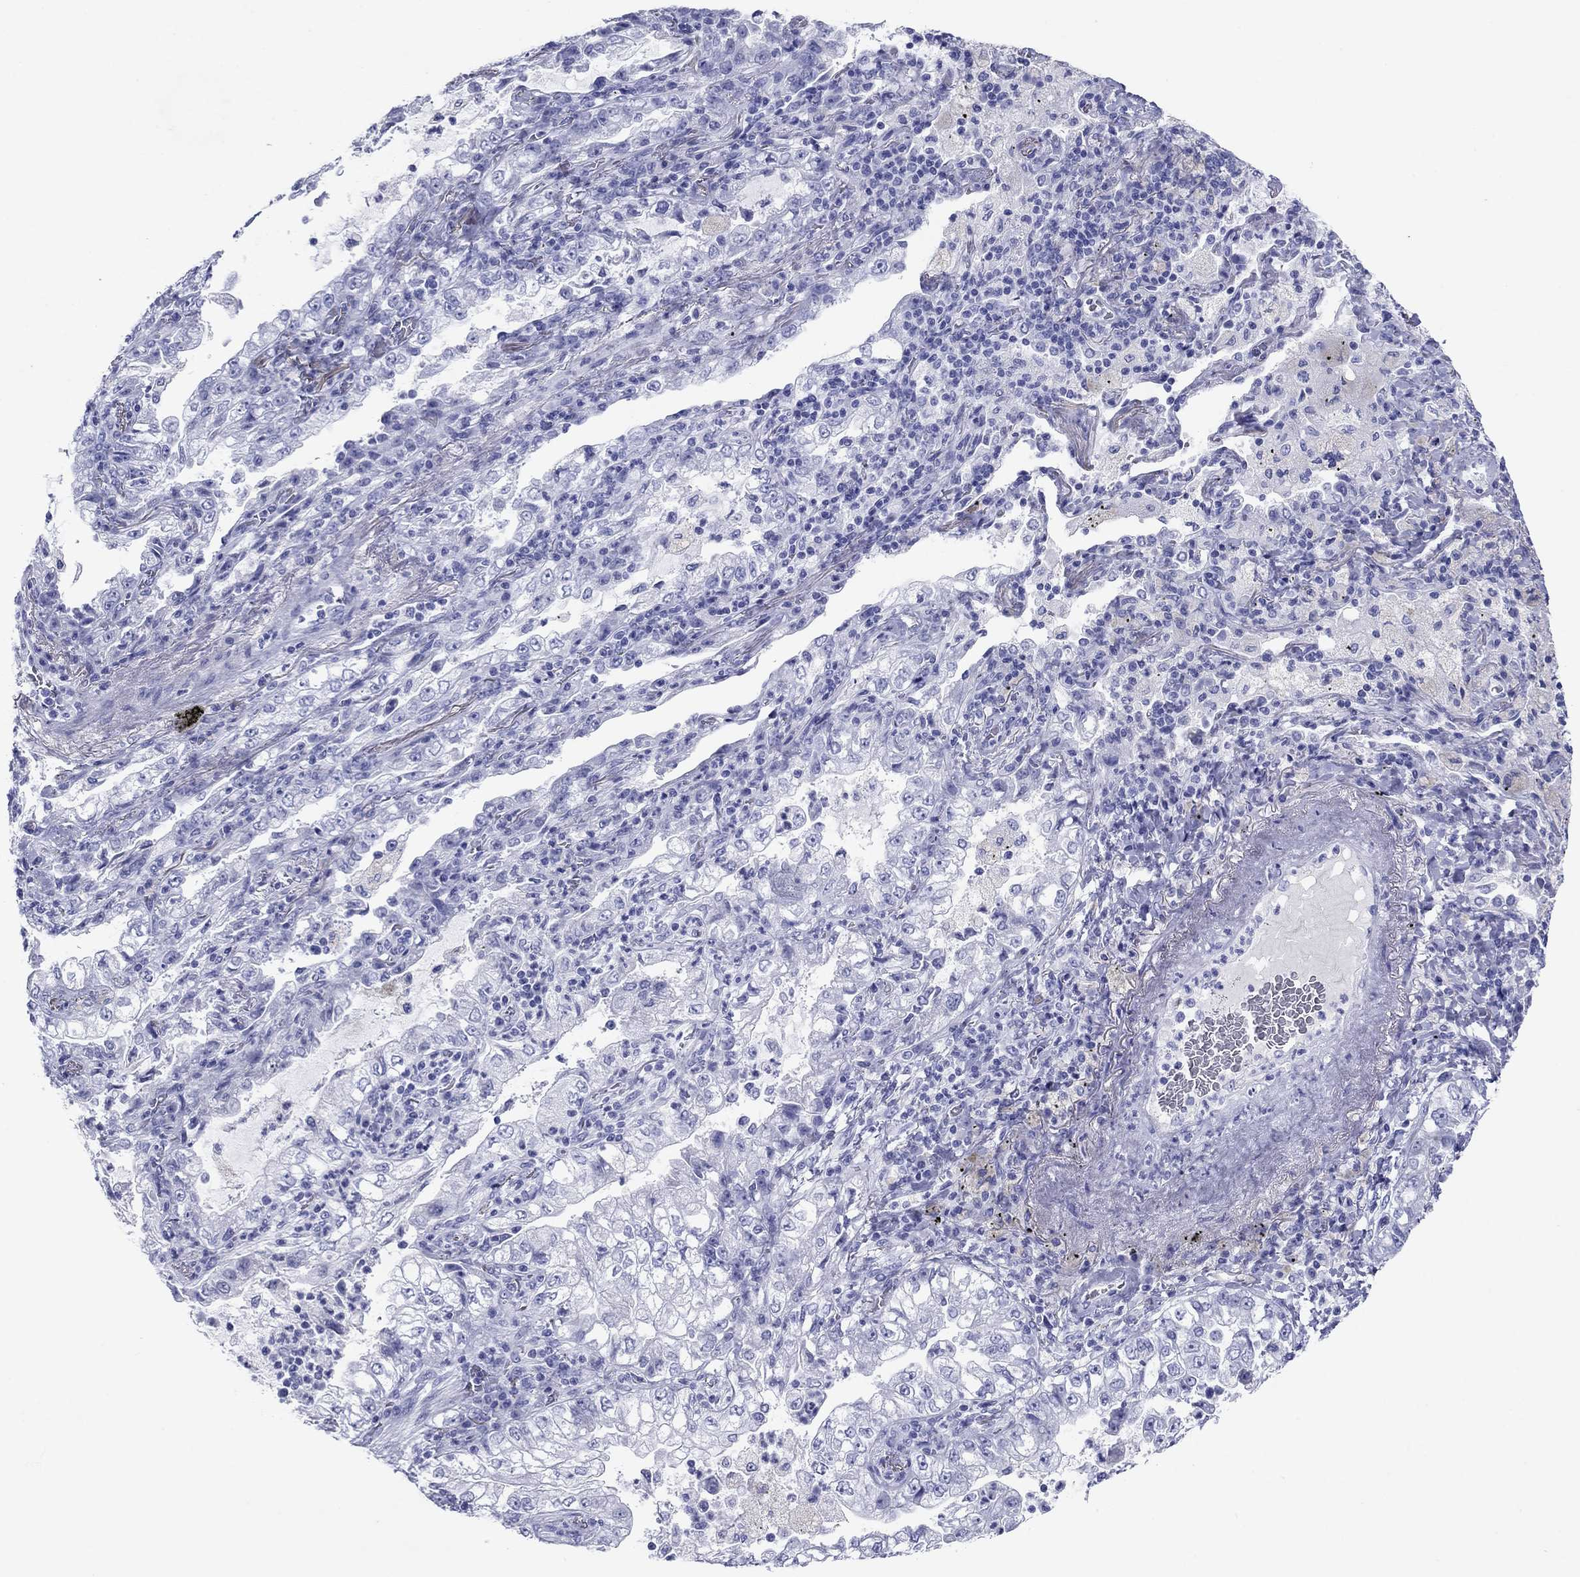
{"staining": {"intensity": "negative", "quantity": "none", "location": "none"}, "tissue": "lung cancer", "cell_type": "Tumor cells", "image_type": "cancer", "snomed": [{"axis": "morphology", "description": "Adenocarcinoma, NOS"}, {"axis": "topography", "description": "Lung"}], "caption": "Lung cancer (adenocarcinoma) was stained to show a protein in brown. There is no significant staining in tumor cells.", "gene": "ATP4A", "patient": {"sex": "female", "age": 73}}